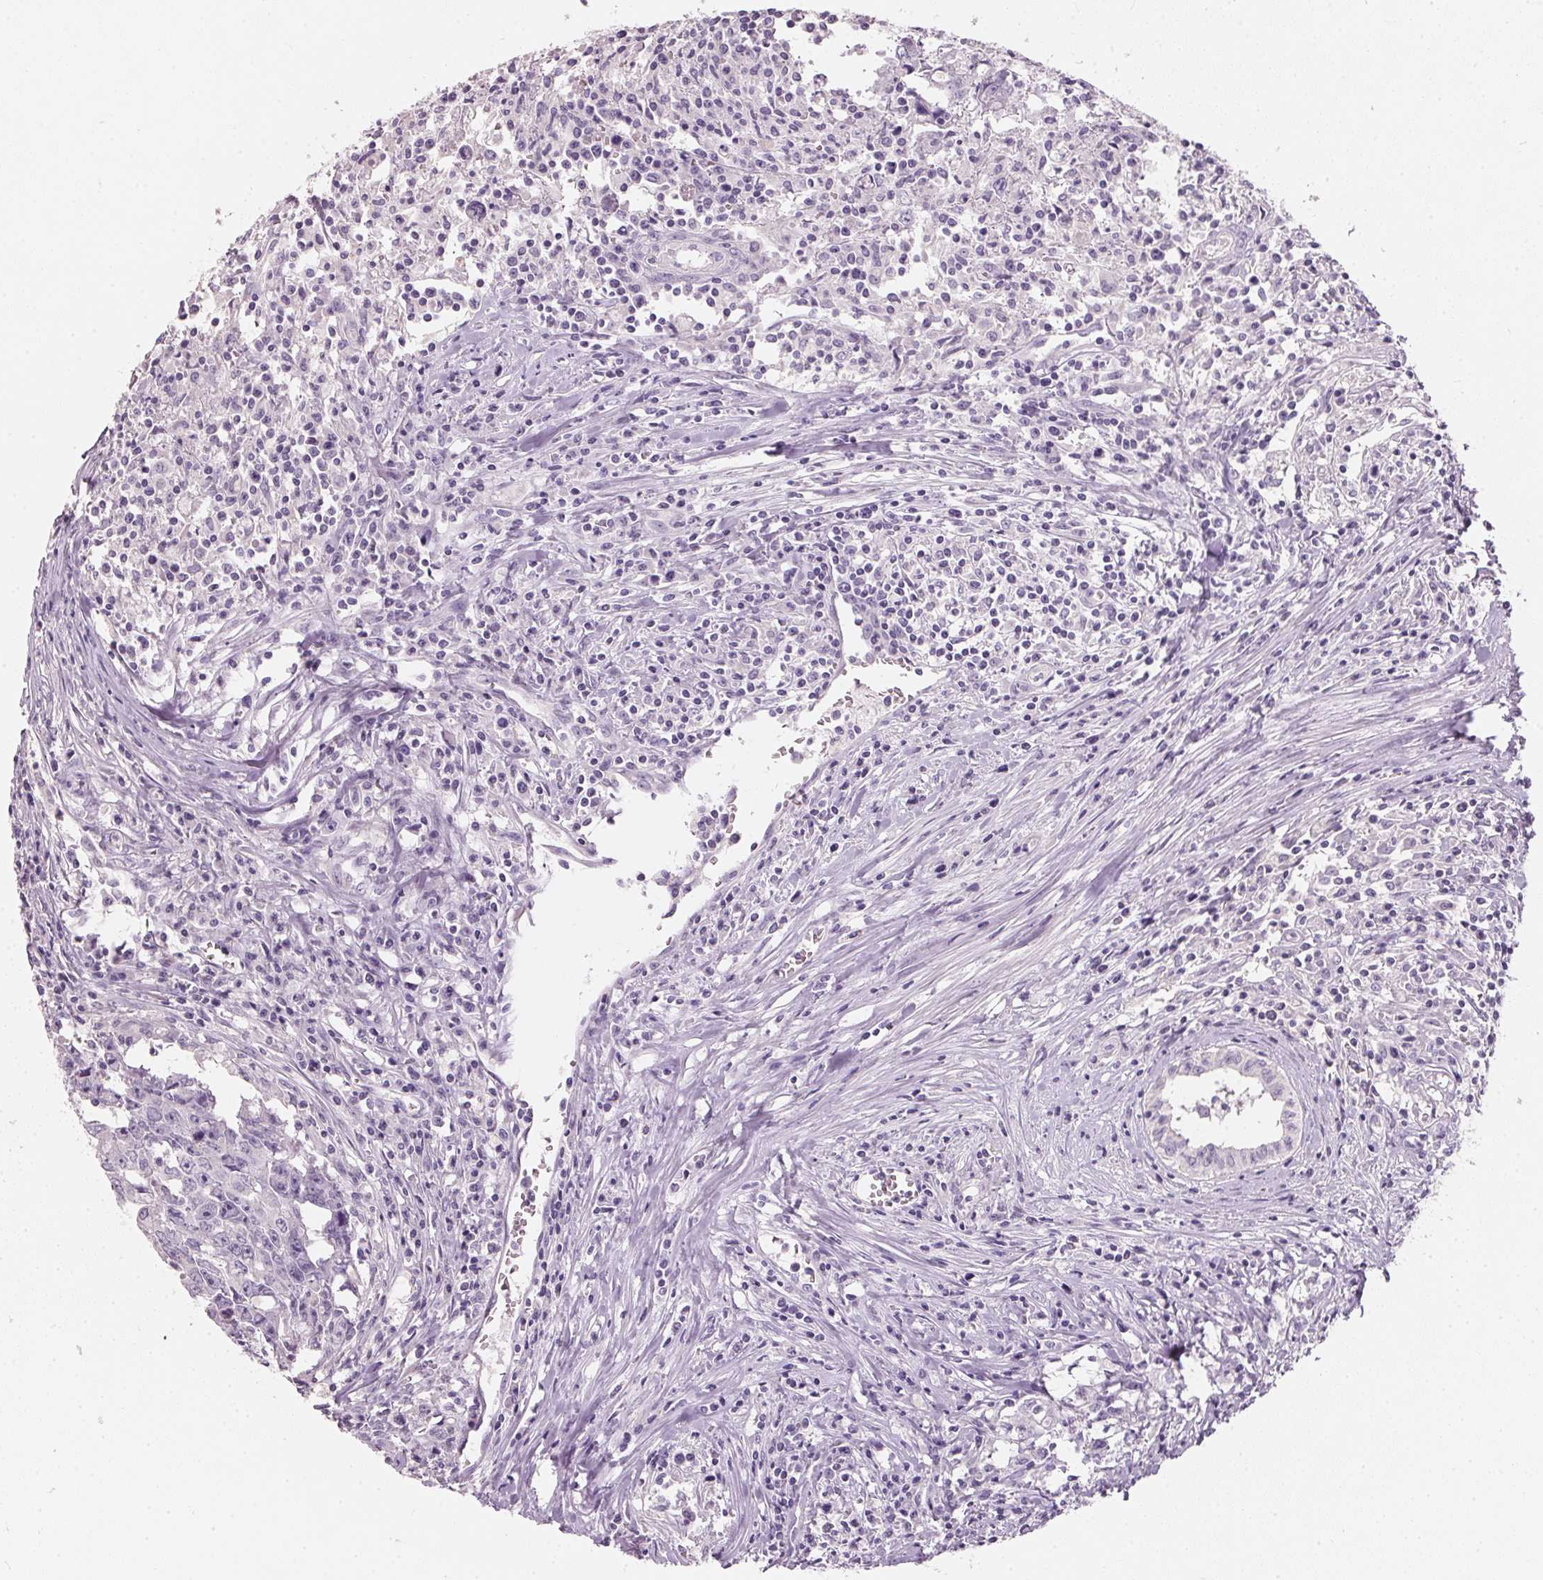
{"staining": {"intensity": "negative", "quantity": "none", "location": "none"}, "tissue": "testis cancer", "cell_type": "Tumor cells", "image_type": "cancer", "snomed": [{"axis": "morphology", "description": "Carcinoma, Embryonal, NOS"}, {"axis": "topography", "description": "Testis"}], "caption": "Tumor cells are negative for protein expression in human testis embryonal carcinoma.", "gene": "HSD17B1", "patient": {"sex": "male", "age": 22}}